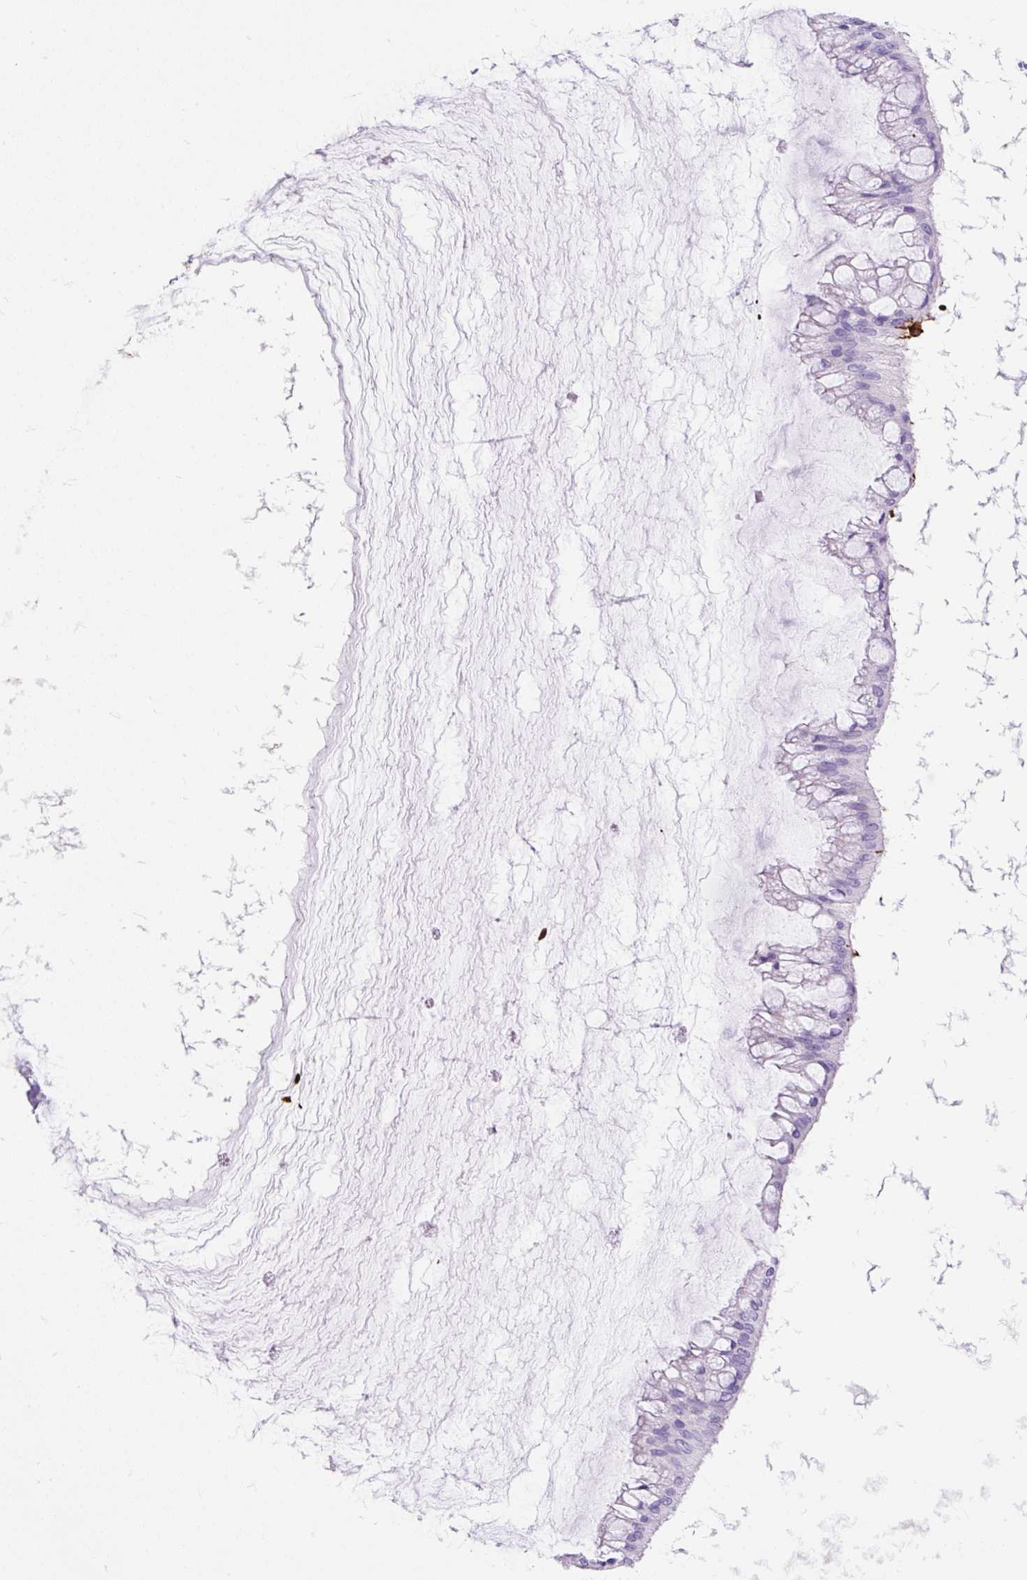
{"staining": {"intensity": "negative", "quantity": "none", "location": "none"}, "tissue": "ovarian cancer", "cell_type": "Tumor cells", "image_type": "cancer", "snomed": [{"axis": "morphology", "description": "Cystadenocarcinoma, mucinous, NOS"}, {"axis": "topography", "description": "Ovary"}], "caption": "Ovarian cancer (mucinous cystadenocarcinoma) was stained to show a protein in brown. There is no significant positivity in tumor cells.", "gene": "HLA-DRA", "patient": {"sex": "female", "age": 73}}